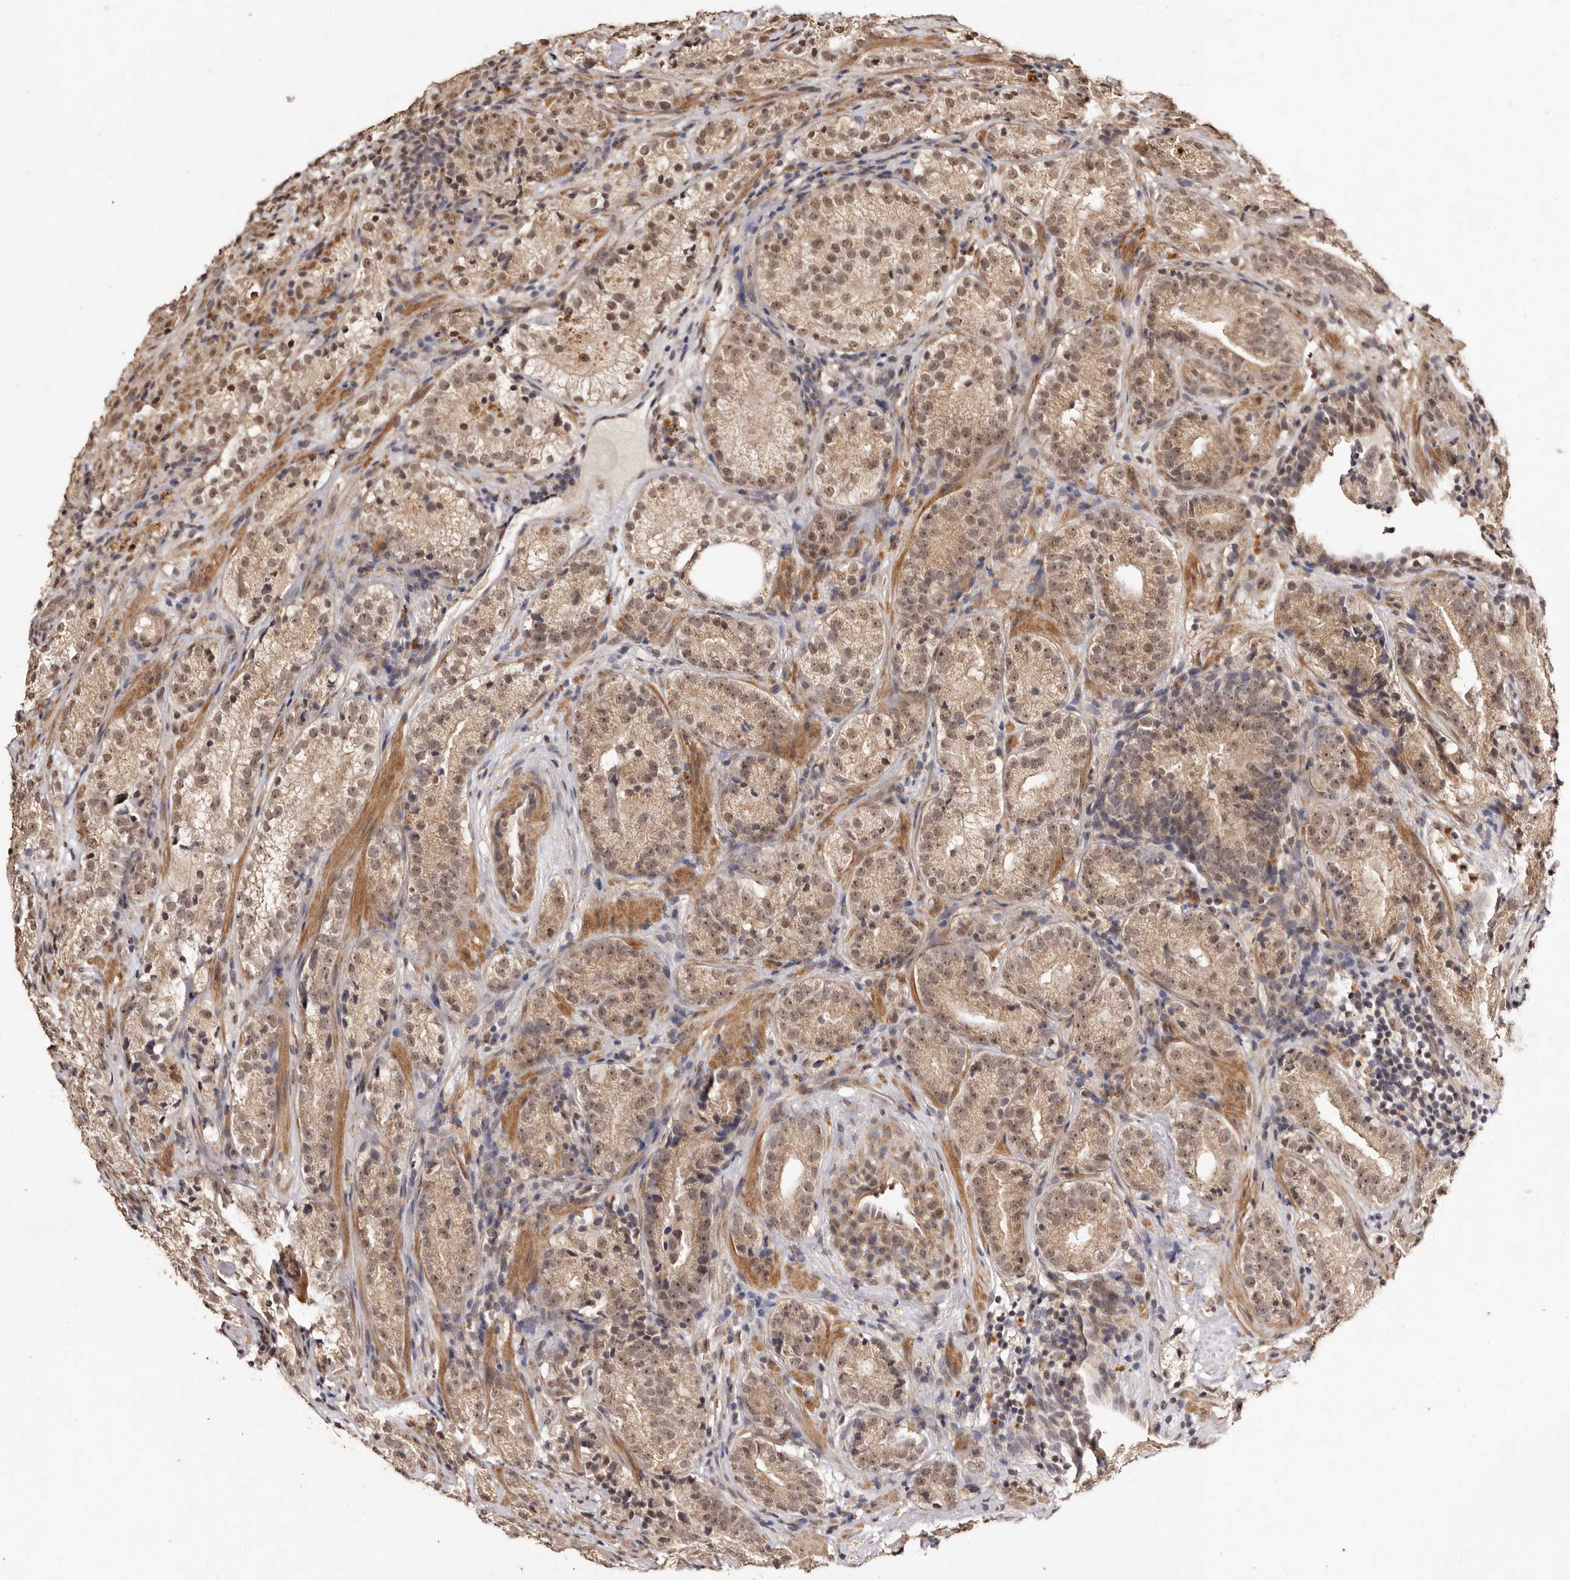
{"staining": {"intensity": "moderate", "quantity": ">75%", "location": "cytoplasmic/membranous,nuclear"}, "tissue": "prostate cancer", "cell_type": "Tumor cells", "image_type": "cancer", "snomed": [{"axis": "morphology", "description": "Adenocarcinoma, High grade"}, {"axis": "topography", "description": "Prostate"}], "caption": "Immunohistochemistry (DAB (3,3'-diaminobenzidine)) staining of prostate cancer displays moderate cytoplasmic/membranous and nuclear protein expression in about >75% of tumor cells.", "gene": "NOTCH1", "patient": {"sex": "male", "age": 56}}